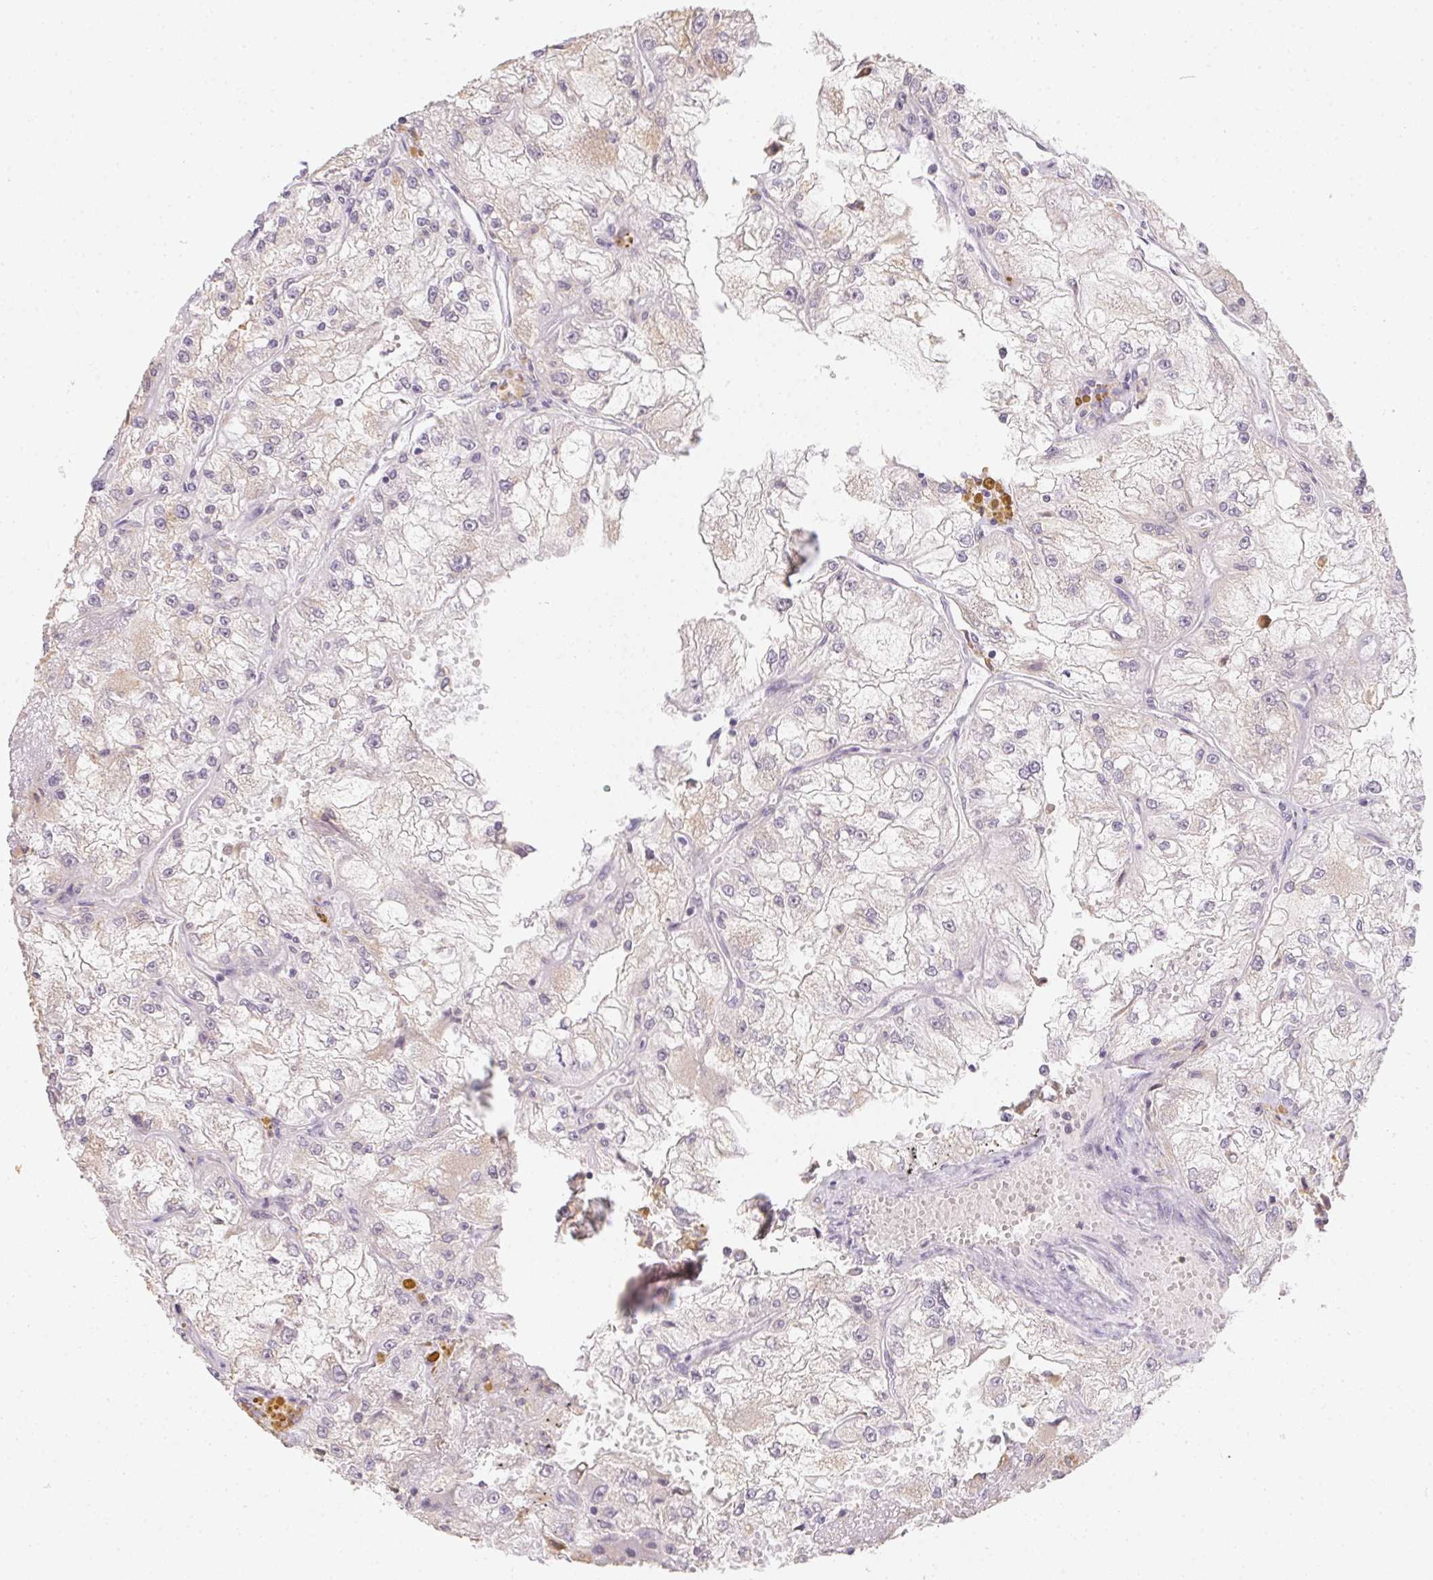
{"staining": {"intensity": "weak", "quantity": "<25%", "location": "cytoplasmic/membranous"}, "tissue": "renal cancer", "cell_type": "Tumor cells", "image_type": "cancer", "snomed": [{"axis": "morphology", "description": "Adenocarcinoma, NOS"}, {"axis": "topography", "description": "Kidney"}], "caption": "Protein analysis of adenocarcinoma (renal) exhibits no significant staining in tumor cells. (Brightfield microscopy of DAB immunohistochemistry (IHC) at high magnification).", "gene": "SLC6A18", "patient": {"sex": "female", "age": 72}}